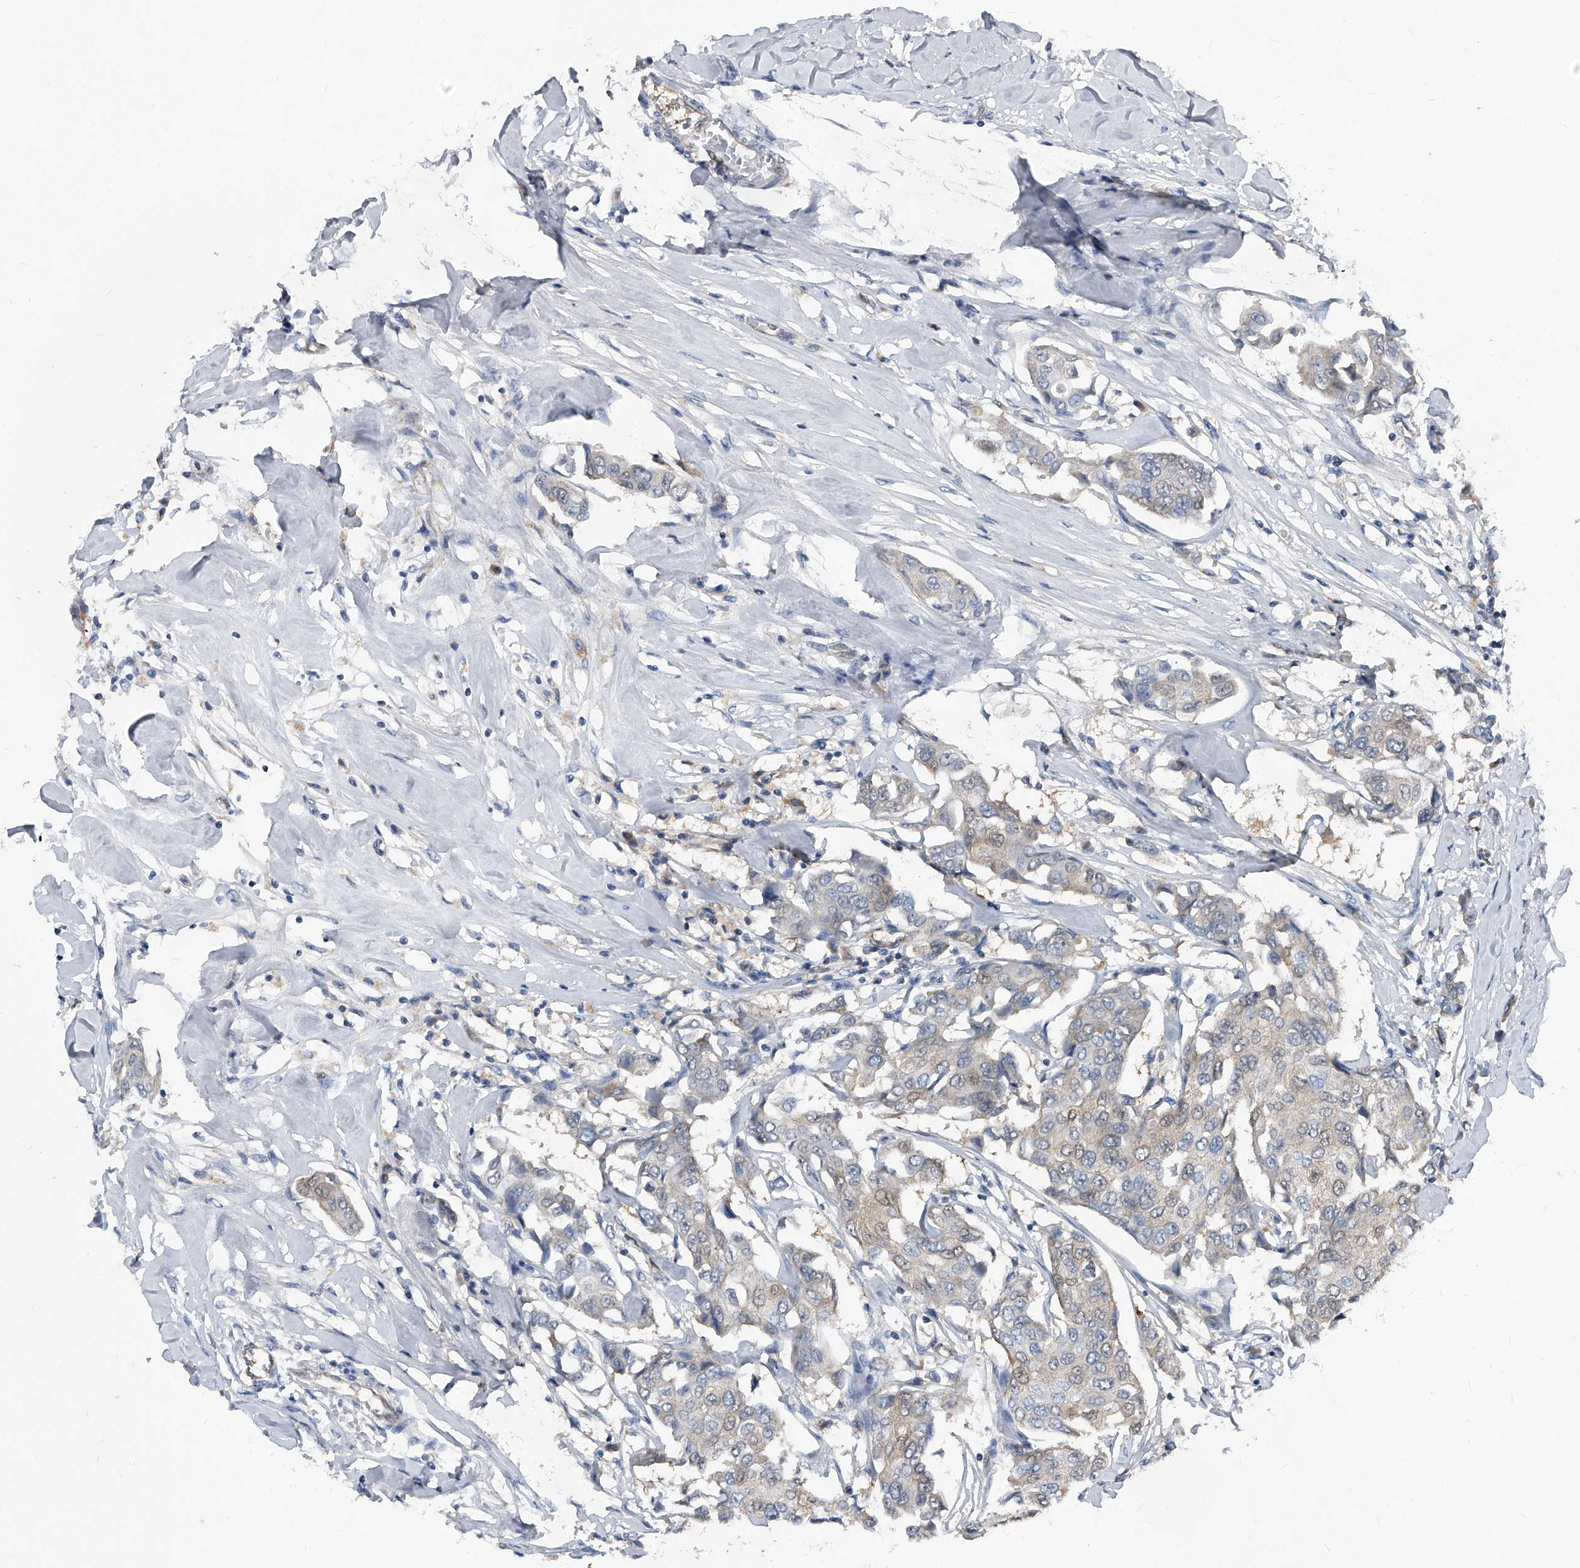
{"staining": {"intensity": "weak", "quantity": "<25%", "location": "cytoplasmic/membranous"}, "tissue": "breast cancer", "cell_type": "Tumor cells", "image_type": "cancer", "snomed": [{"axis": "morphology", "description": "Duct carcinoma"}, {"axis": "topography", "description": "Breast"}], "caption": "IHC photomicrograph of human breast cancer stained for a protein (brown), which reveals no positivity in tumor cells. Brightfield microscopy of immunohistochemistry (IHC) stained with DAB (brown) and hematoxylin (blue), captured at high magnification.", "gene": "MAP2K6", "patient": {"sex": "female", "age": 80}}